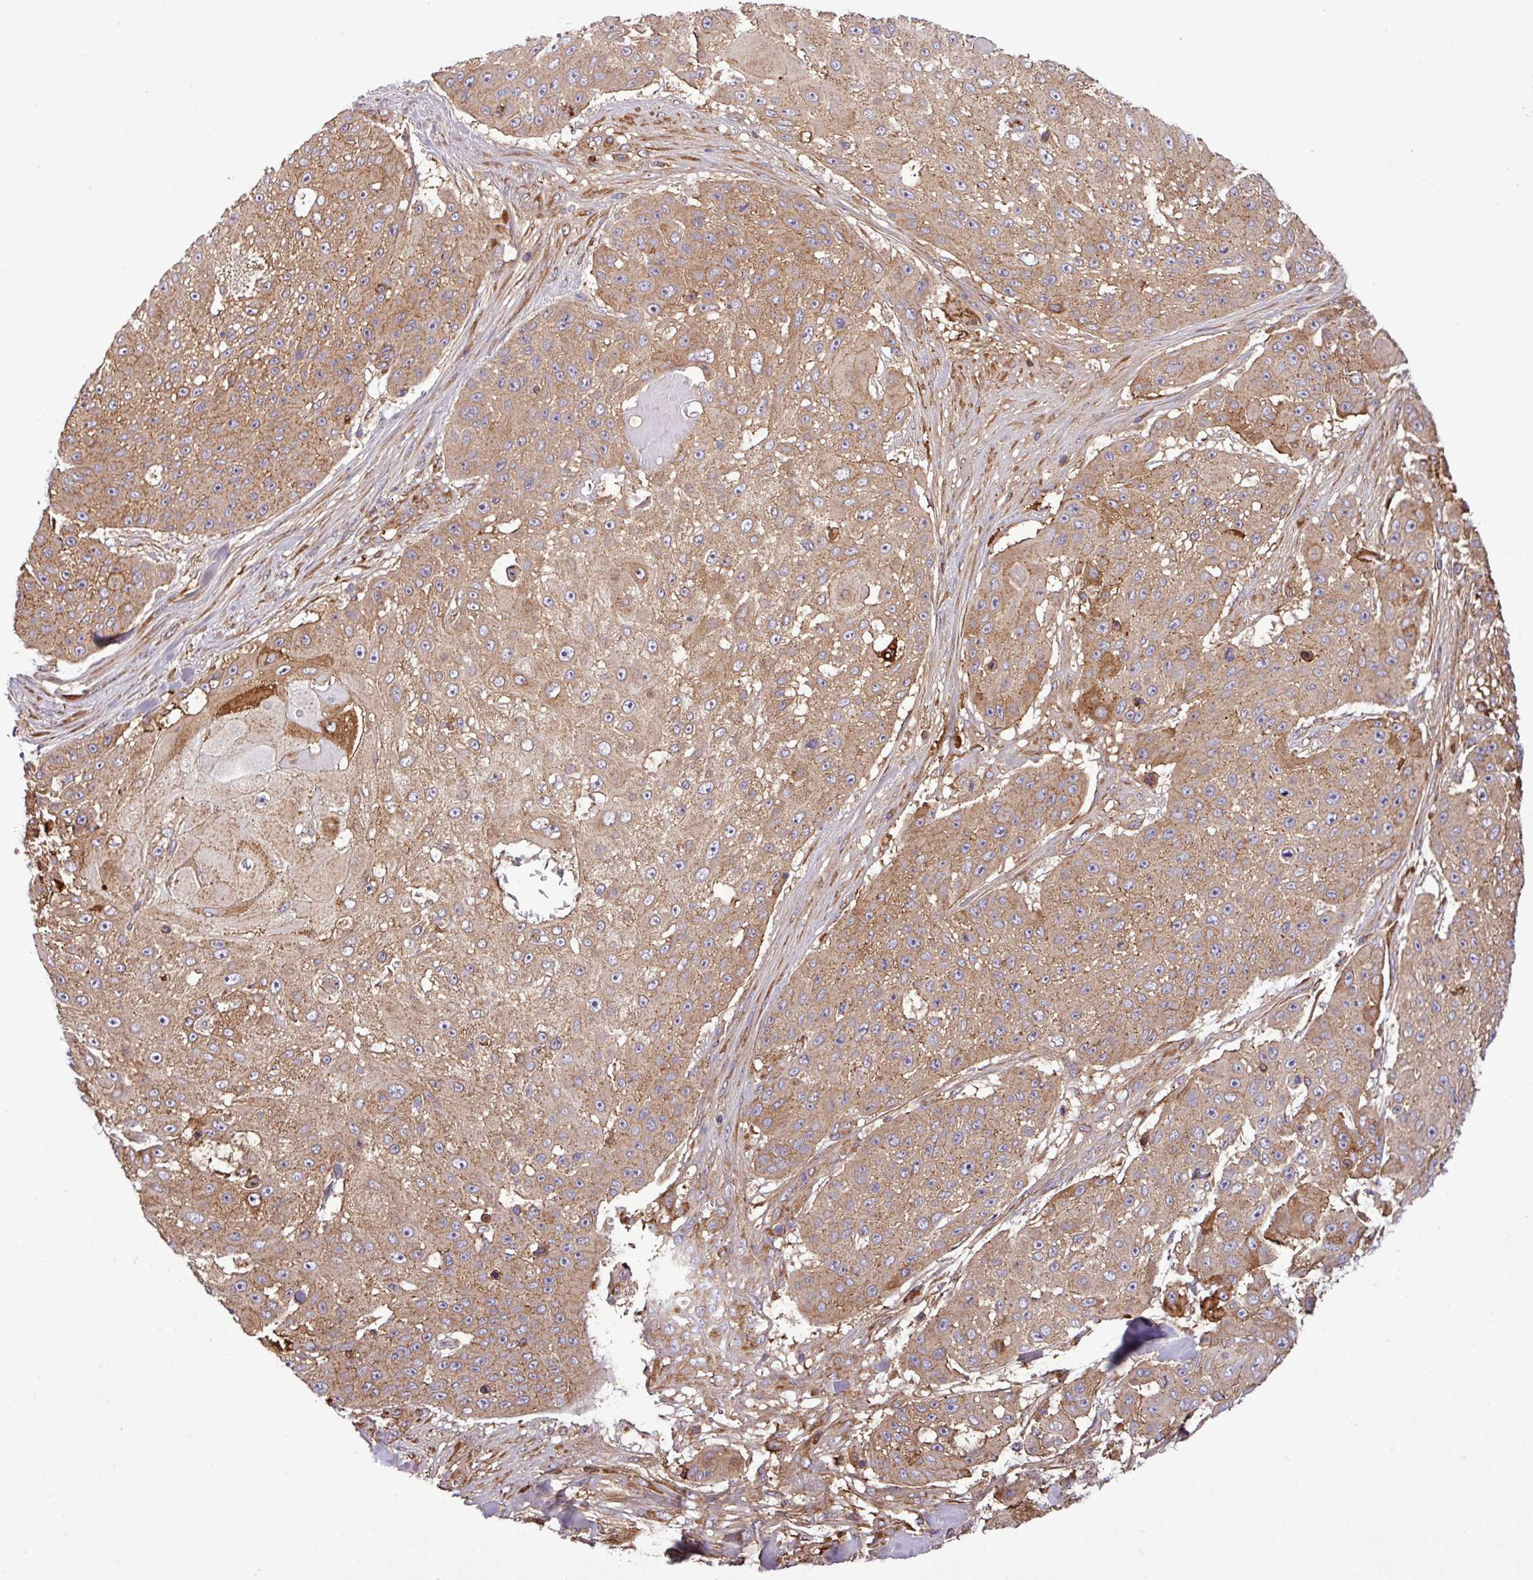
{"staining": {"intensity": "moderate", "quantity": ">75%", "location": "cytoplasmic/membranous"}, "tissue": "skin cancer", "cell_type": "Tumor cells", "image_type": "cancer", "snomed": [{"axis": "morphology", "description": "Squamous cell carcinoma, NOS"}, {"axis": "topography", "description": "Skin"}], "caption": "DAB (3,3'-diaminobenzidine) immunohistochemical staining of squamous cell carcinoma (skin) shows moderate cytoplasmic/membranous protein staining in approximately >75% of tumor cells.", "gene": "CWH43", "patient": {"sex": "female", "age": 86}}